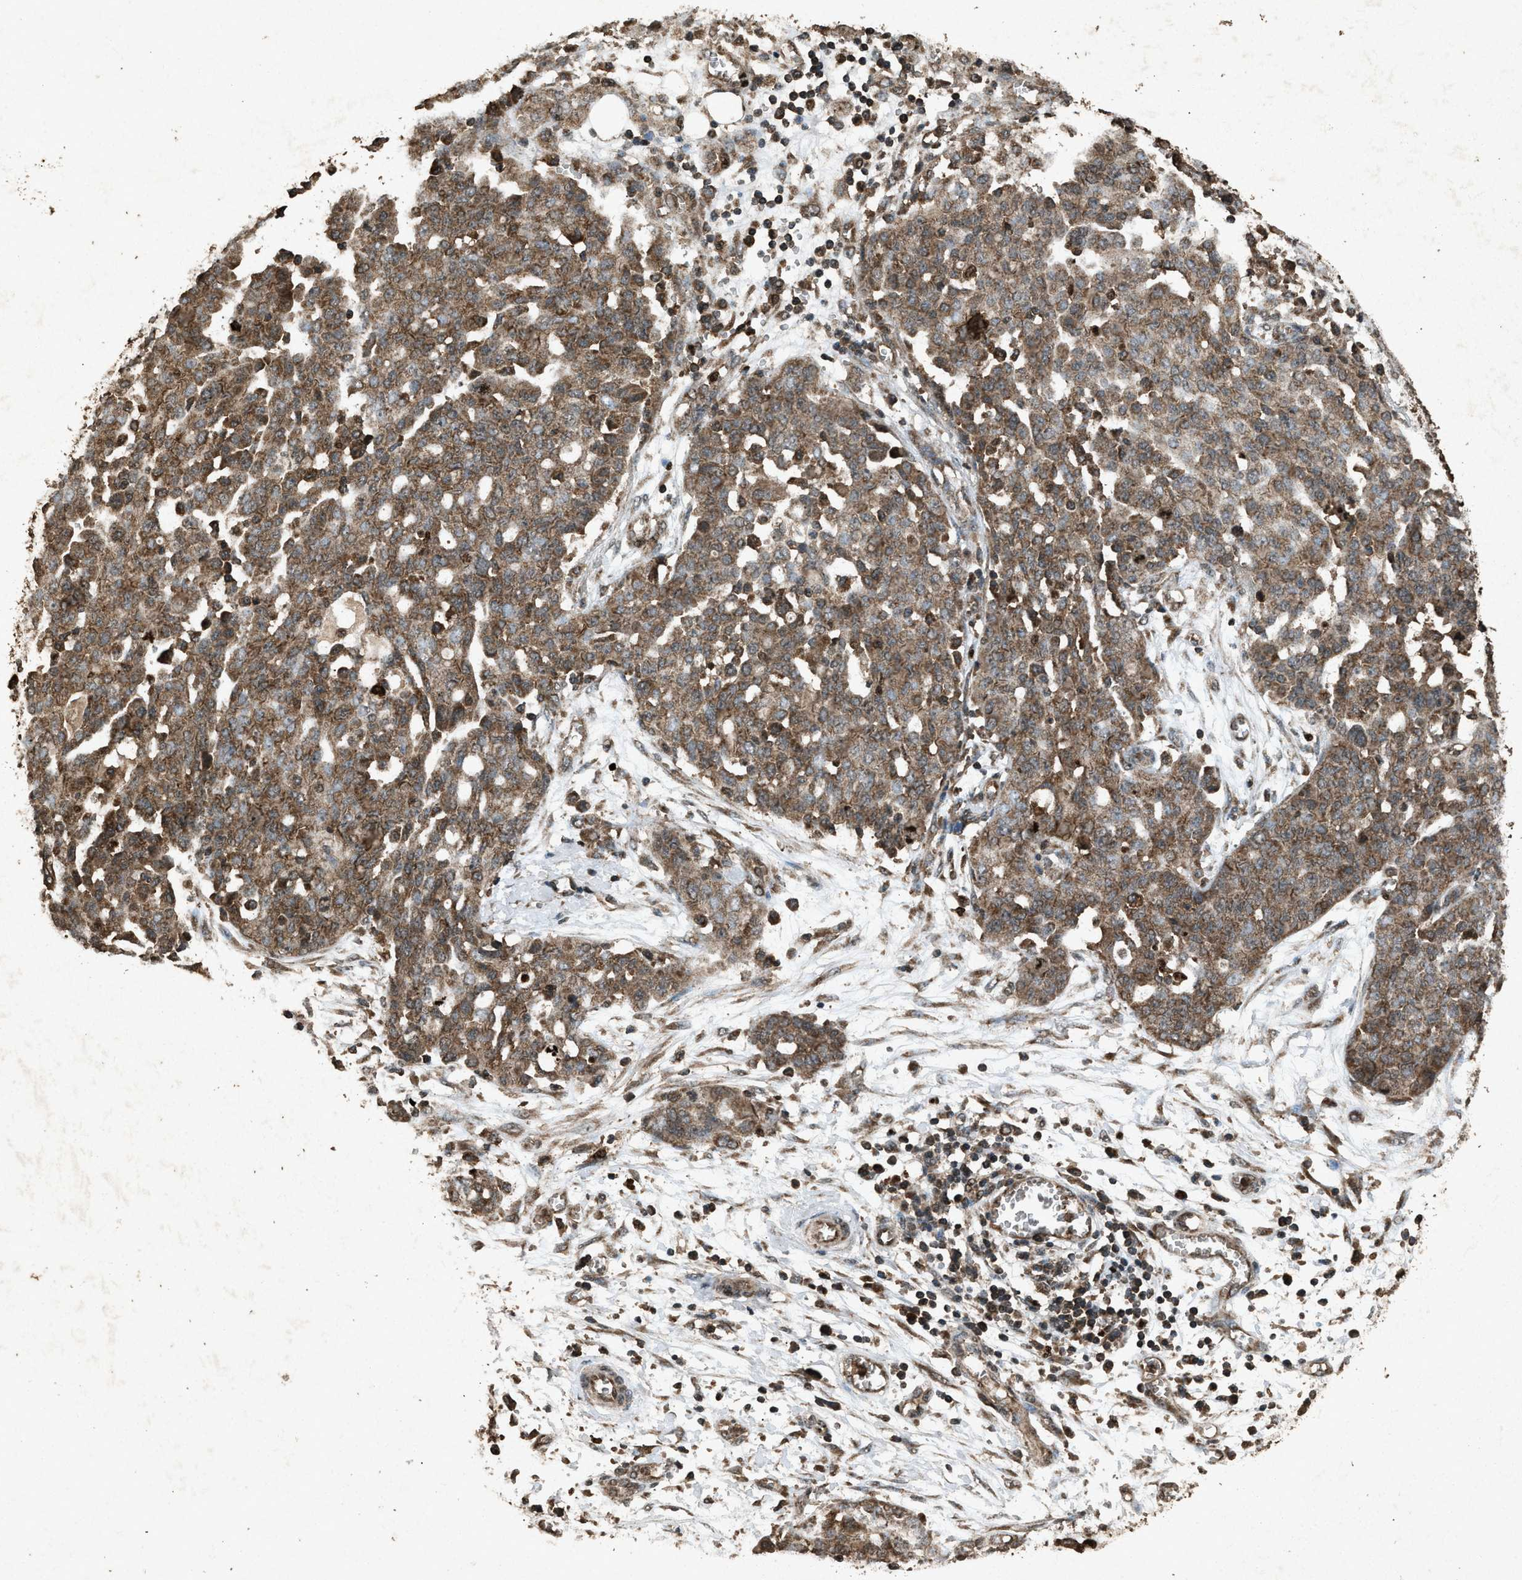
{"staining": {"intensity": "moderate", "quantity": ">75%", "location": "cytoplasmic/membranous"}, "tissue": "ovarian cancer", "cell_type": "Tumor cells", "image_type": "cancer", "snomed": [{"axis": "morphology", "description": "Cystadenocarcinoma, serous, NOS"}, {"axis": "topography", "description": "Soft tissue"}, {"axis": "topography", "description": "Ovary"}], "caption": "Moderate cytoplasmic/membranous expression is present in about >75% of tumor cells in ovarian cancer (serous cystadenocarcinoma).", "gene": "OAS1", "patient": {"sex": "female", "age": 57}}